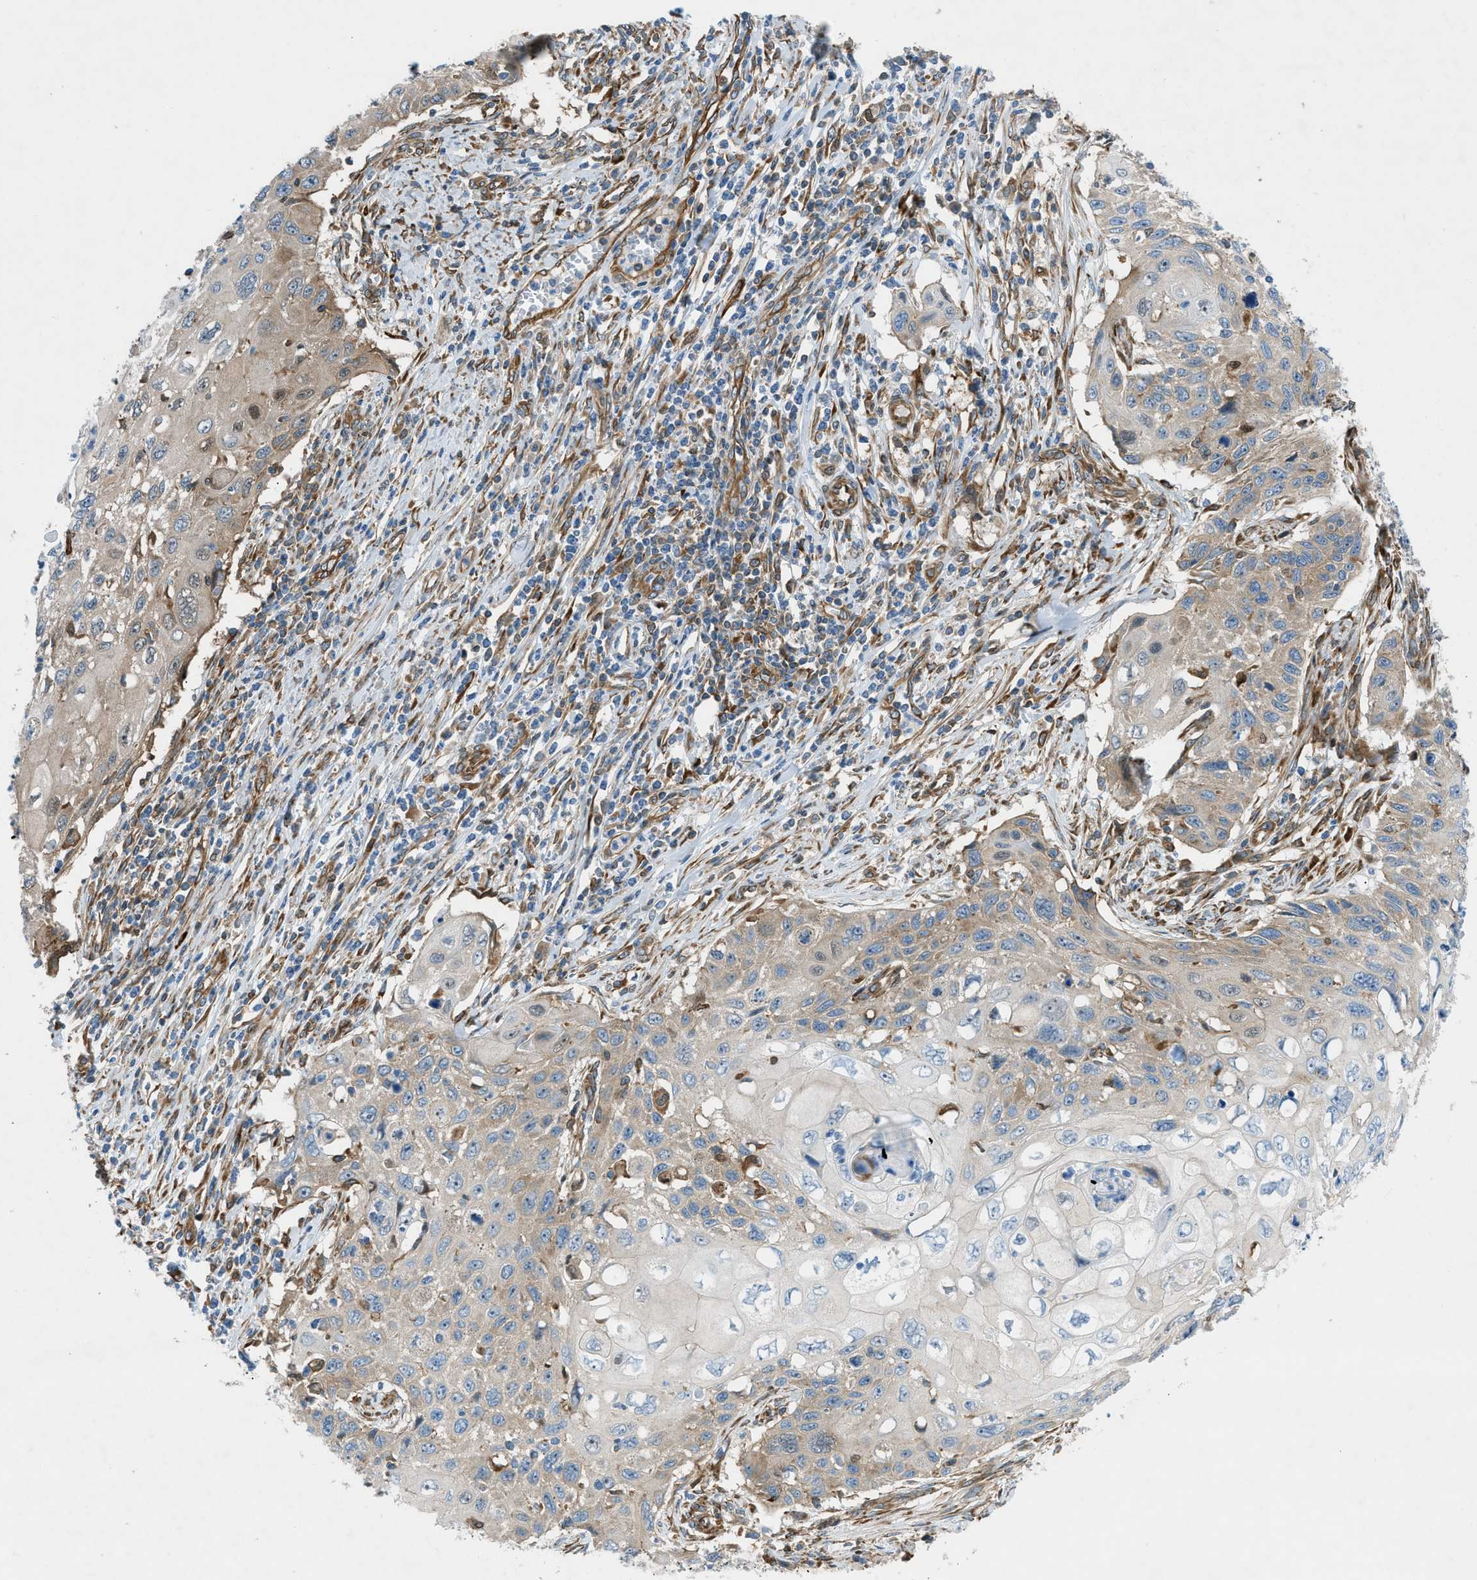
{"staining": {"intensity": "weak", "quantity": "25%-75%", "location": "cytoplasmic/membranous"}, "tissue": "cervical cancer", "cell_type": "Tumor cells", "image_type": "cancer", "snomed": [{"axis": "morphology", "description": "Squamous cell carcinoma, NOS"}, {"axis": "topography", "description": "Cervix"}], "caption": "Brown immunohistochemical staining in cervical cancer (squamous cell carcinoma) displays weak cytoplasmic/membranous expression in approximately 25%-75% of tumor cells. Nuclei are stained in blue.", "gene": "DMAC1", "patient": {"sex": "female", "age": 70}}